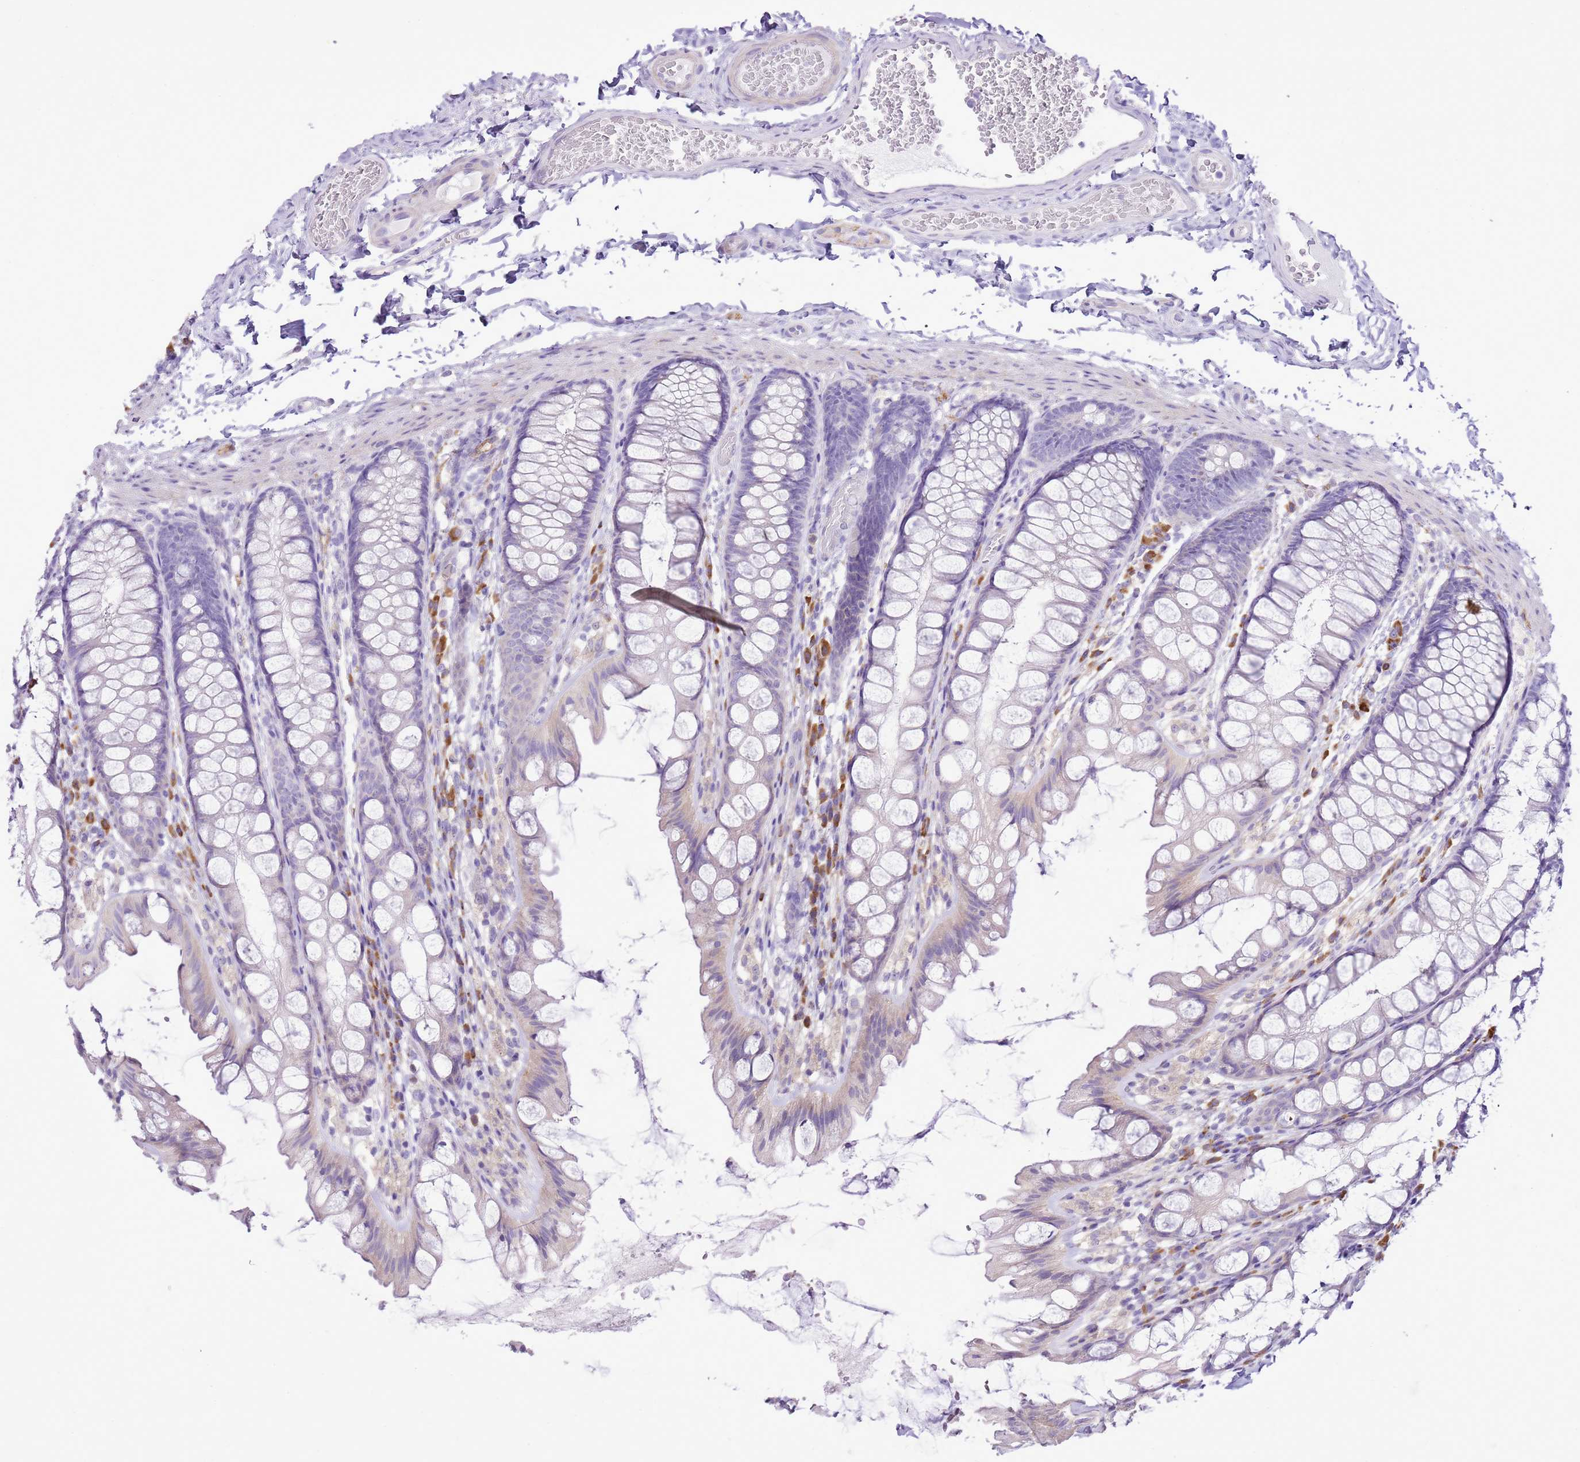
{"staining": {"intensity": "negative", "quantity": "none", "location": "none"}, "tissue": "colon", "cell_type": "Endothelial cells", "image_type": "normal", "snomed": [{"axis": "morphology", "description": "Normal tissue, NOS"}, {"axis": "topography", "description": "Colon"}], "caption": "Micrograph shows no significant protein expression in endothelial cells of normal colon. The staining was performed using DAB to visualize the protein expression in brown, while the nuclei were stained in blue with hematoxylin (Magnification: 20x).", "gene": "AAR2", "patient": {"sex": "male", "age": 47}}